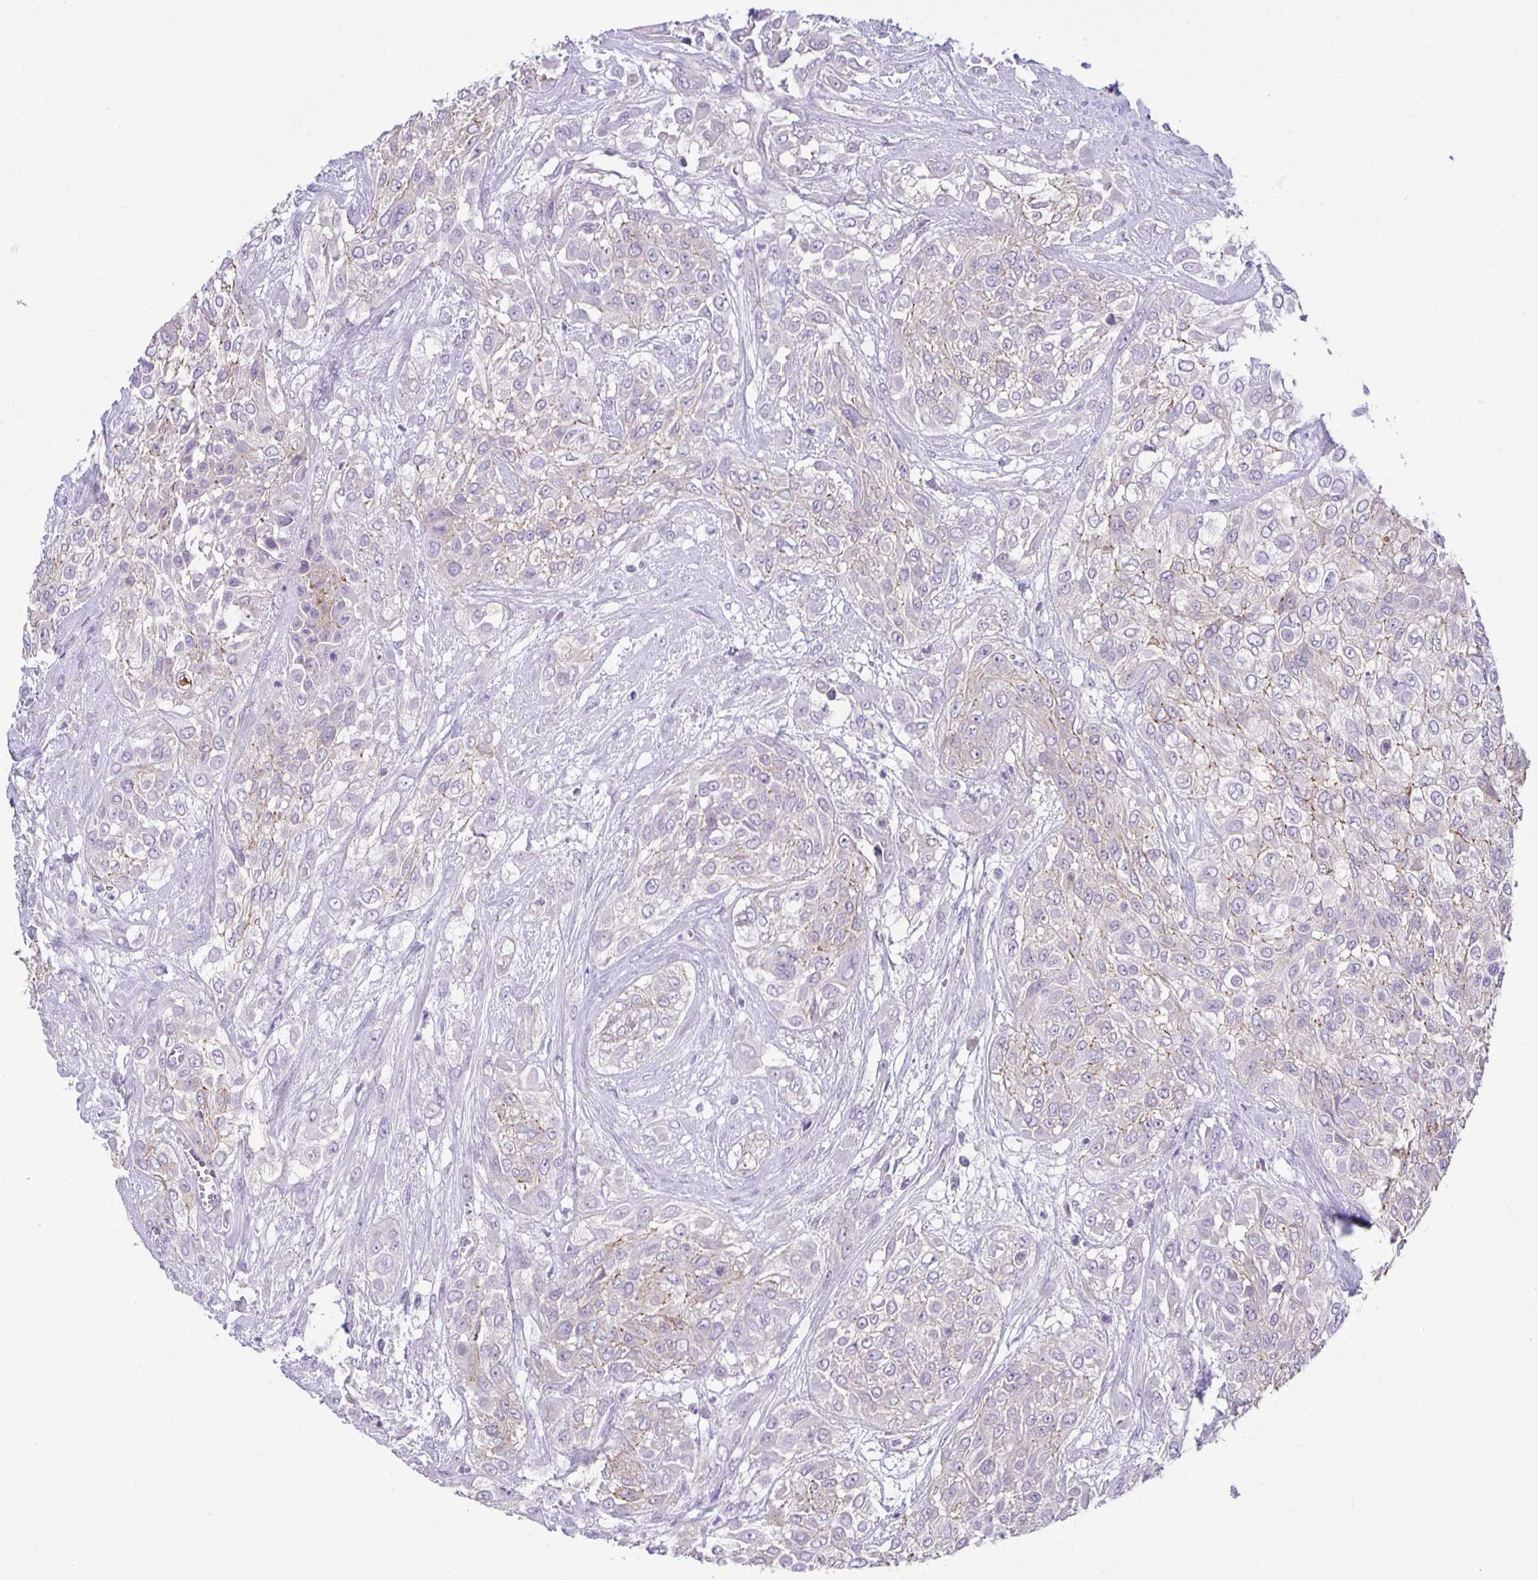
{"staining": {"intensity": "weak", "quantity": "<25%", "location": "cytoplasmic/membranous"}, "tissue": "urothelial cancer", "cell_type": "Tumor cells", "image_type": "cancer", "snomed": [{"axis": "morphology", "description": "Urothelial carcinoma, High grade"}, {"axis": "topography", "description": "Urinary bladder"}], "caption": "Human urothelial cancer stained for a protein using immunohistochemistry shows no expression in tumor cells.", "gene": "PTPN3", "patient": {"sex": "male", "age": 57}}